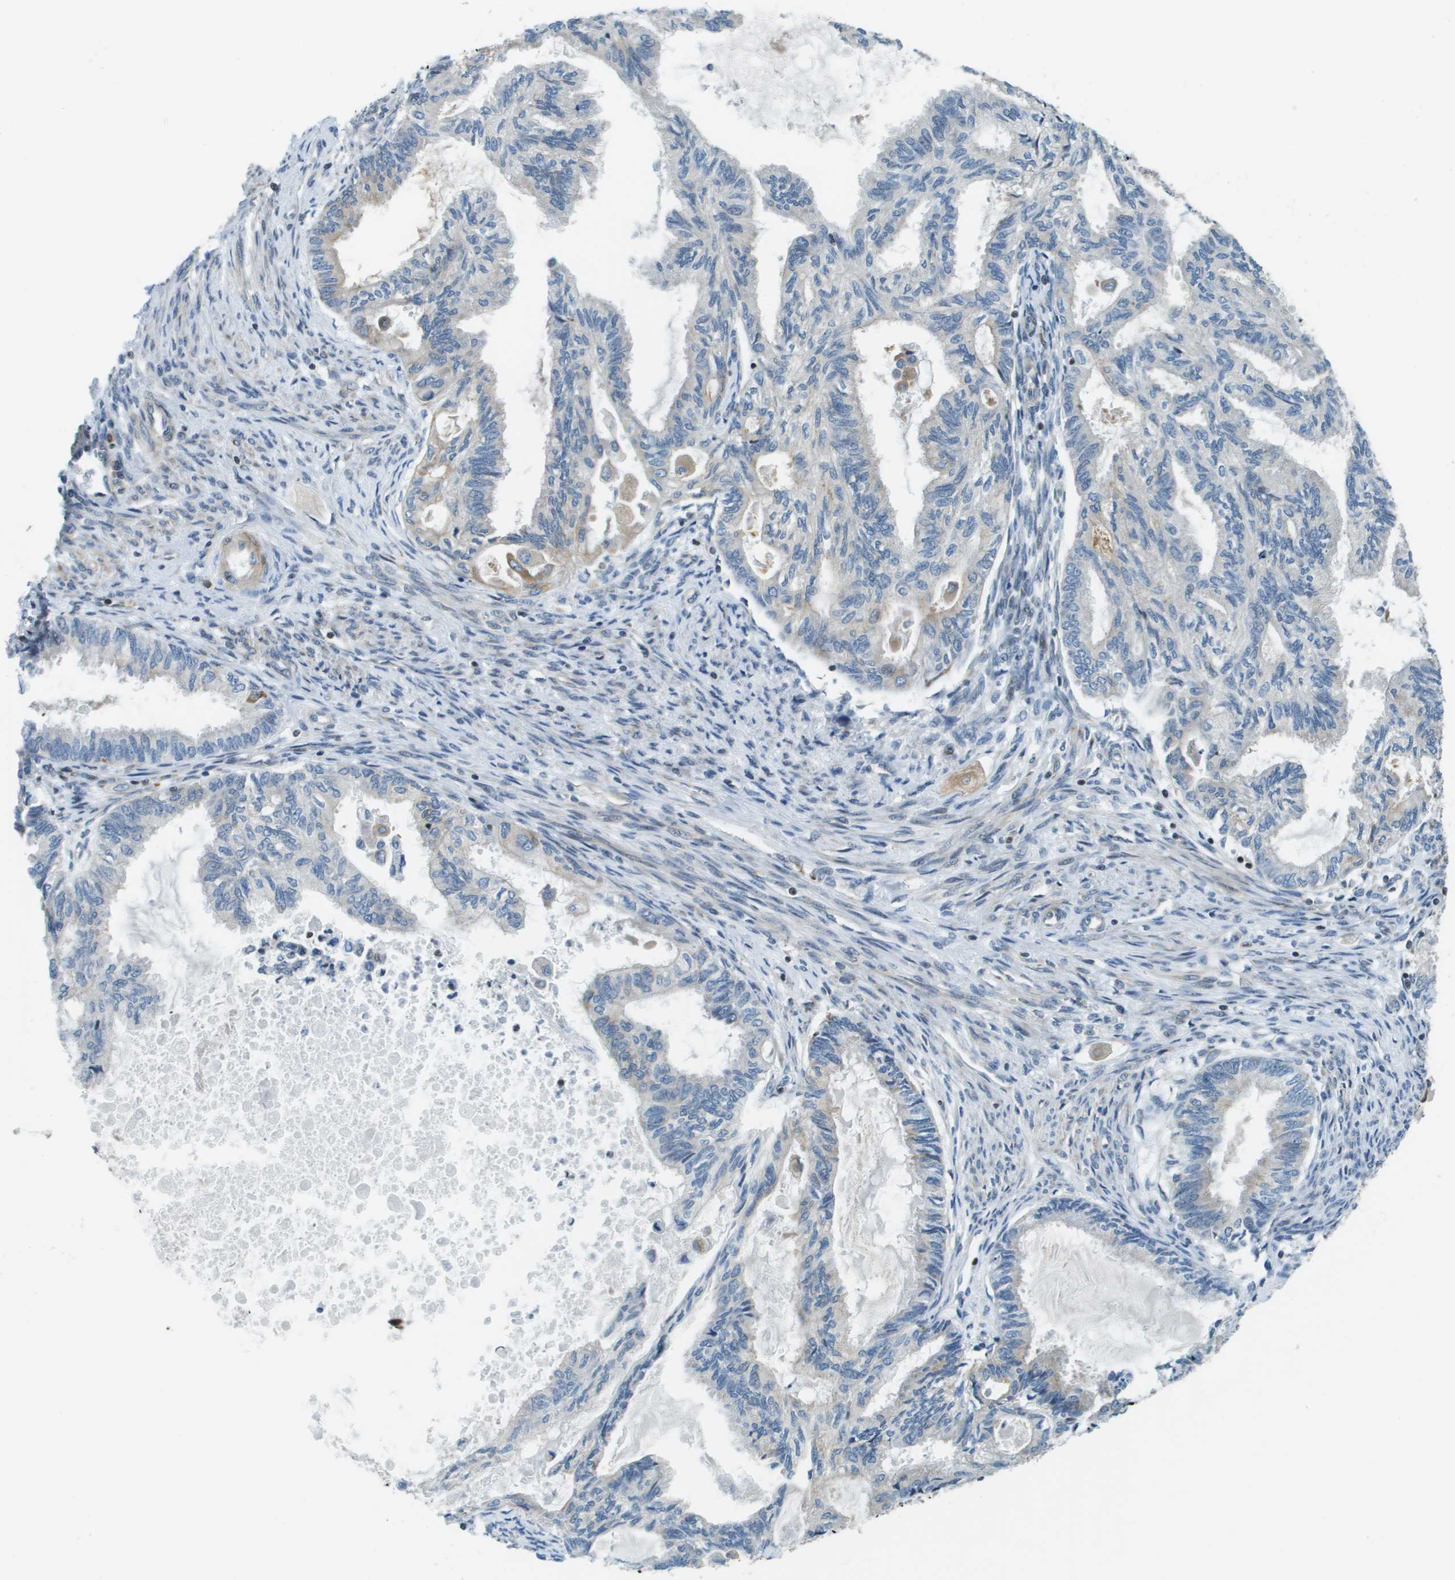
{"staining": {"intensity": "weak", "quantity": "<25%", "location": "cytoplasmic/membranous"}, "tissue": "cervical cancer", "cell_type": "Tumor cells", "image_type": "cancer", "snomed": [{"axis": "morphology", "description": "Normal tissue, NOS"}, {"axis": "morphology", "description": "Adenocarcinoma, NOS"}, {"axis": "topography", "description": "Cervix"}, {"axis": "topography", "description": "Endometrium"}], "caption": "DAB immunohistochemical staining of human cervical cancer (adenocarcinoma) reveals no significant staining in tumor cells. The staining is performed using DAB brown chromogen with nuclei counter-stained in using hematoxylin.", "gene": "ESYT1", "patient": {"sex": "female", "age": 86}}